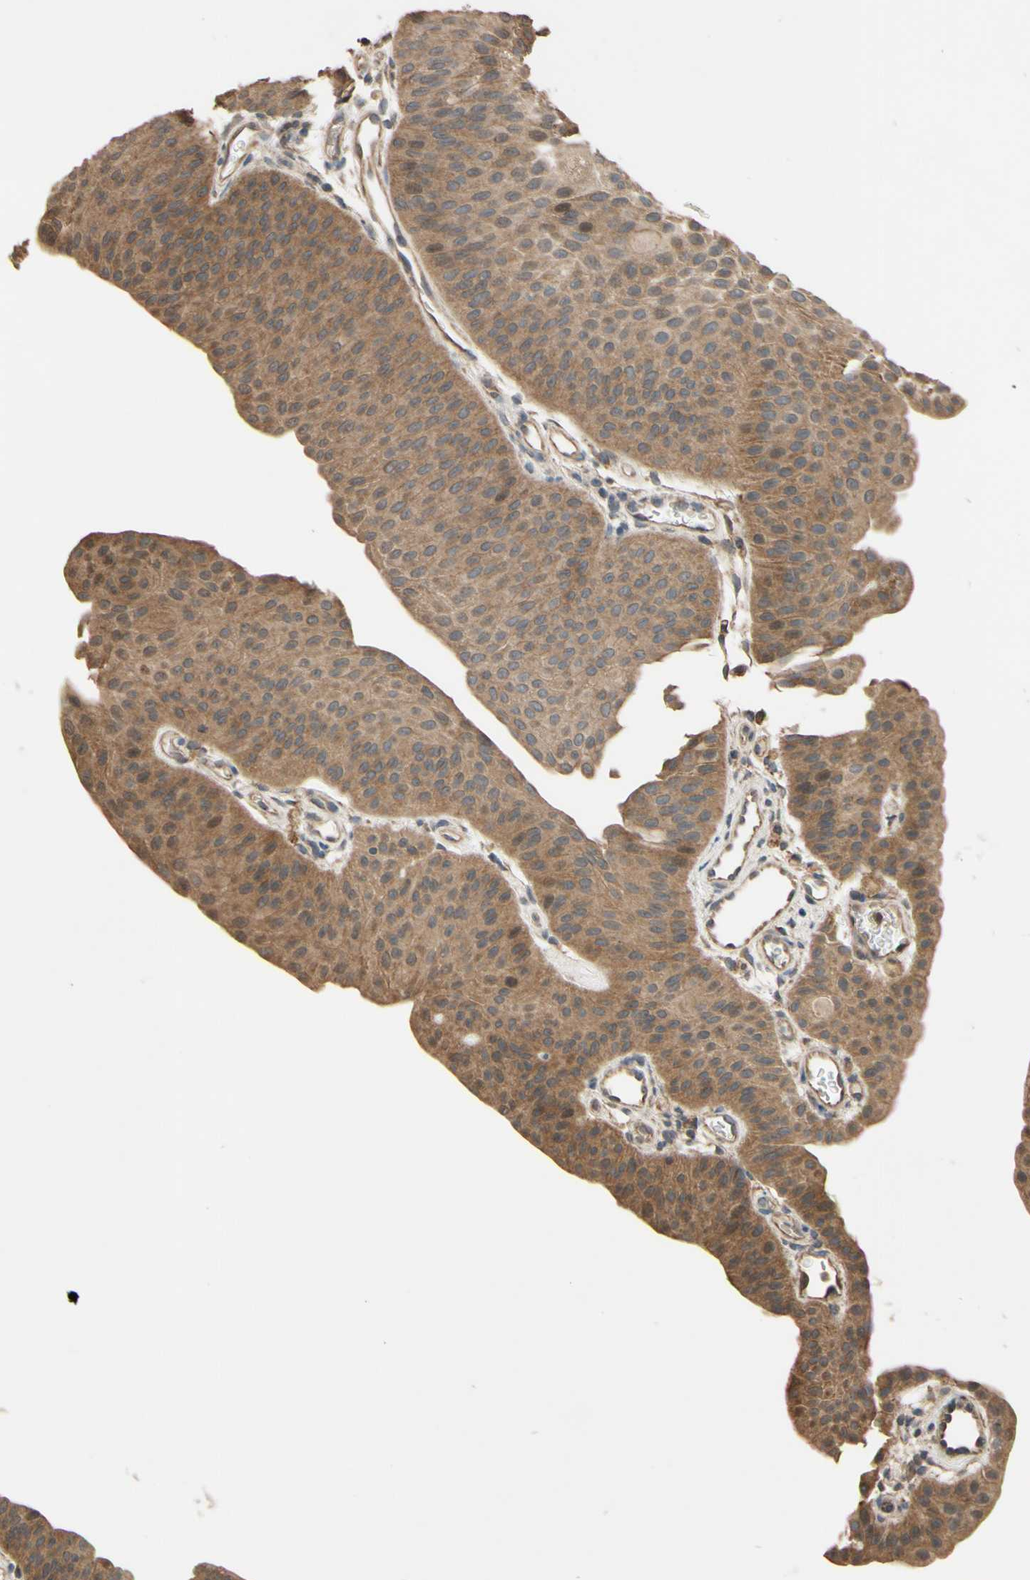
{"staining": {"intensity": "moderate", "quantity": ">75%", "location": "cytoplasmic/membranous"}, "tissue": "urothelial cancer", "cell_type": "Tumor cells", "image_type": "cancer", "snomed": [{"axis": "morphology", "description": "Urothelial carcinoma, Low grade"}, {"axis": "topography", "description": "Urinary bladder"}], "caption": "Human urothelial carcinoma (low-grade) stained with a protein marker reveals moderate staining in tumor cells.", "gene": "SMIM19", "patient": {"sex": "female", "age": 60}}